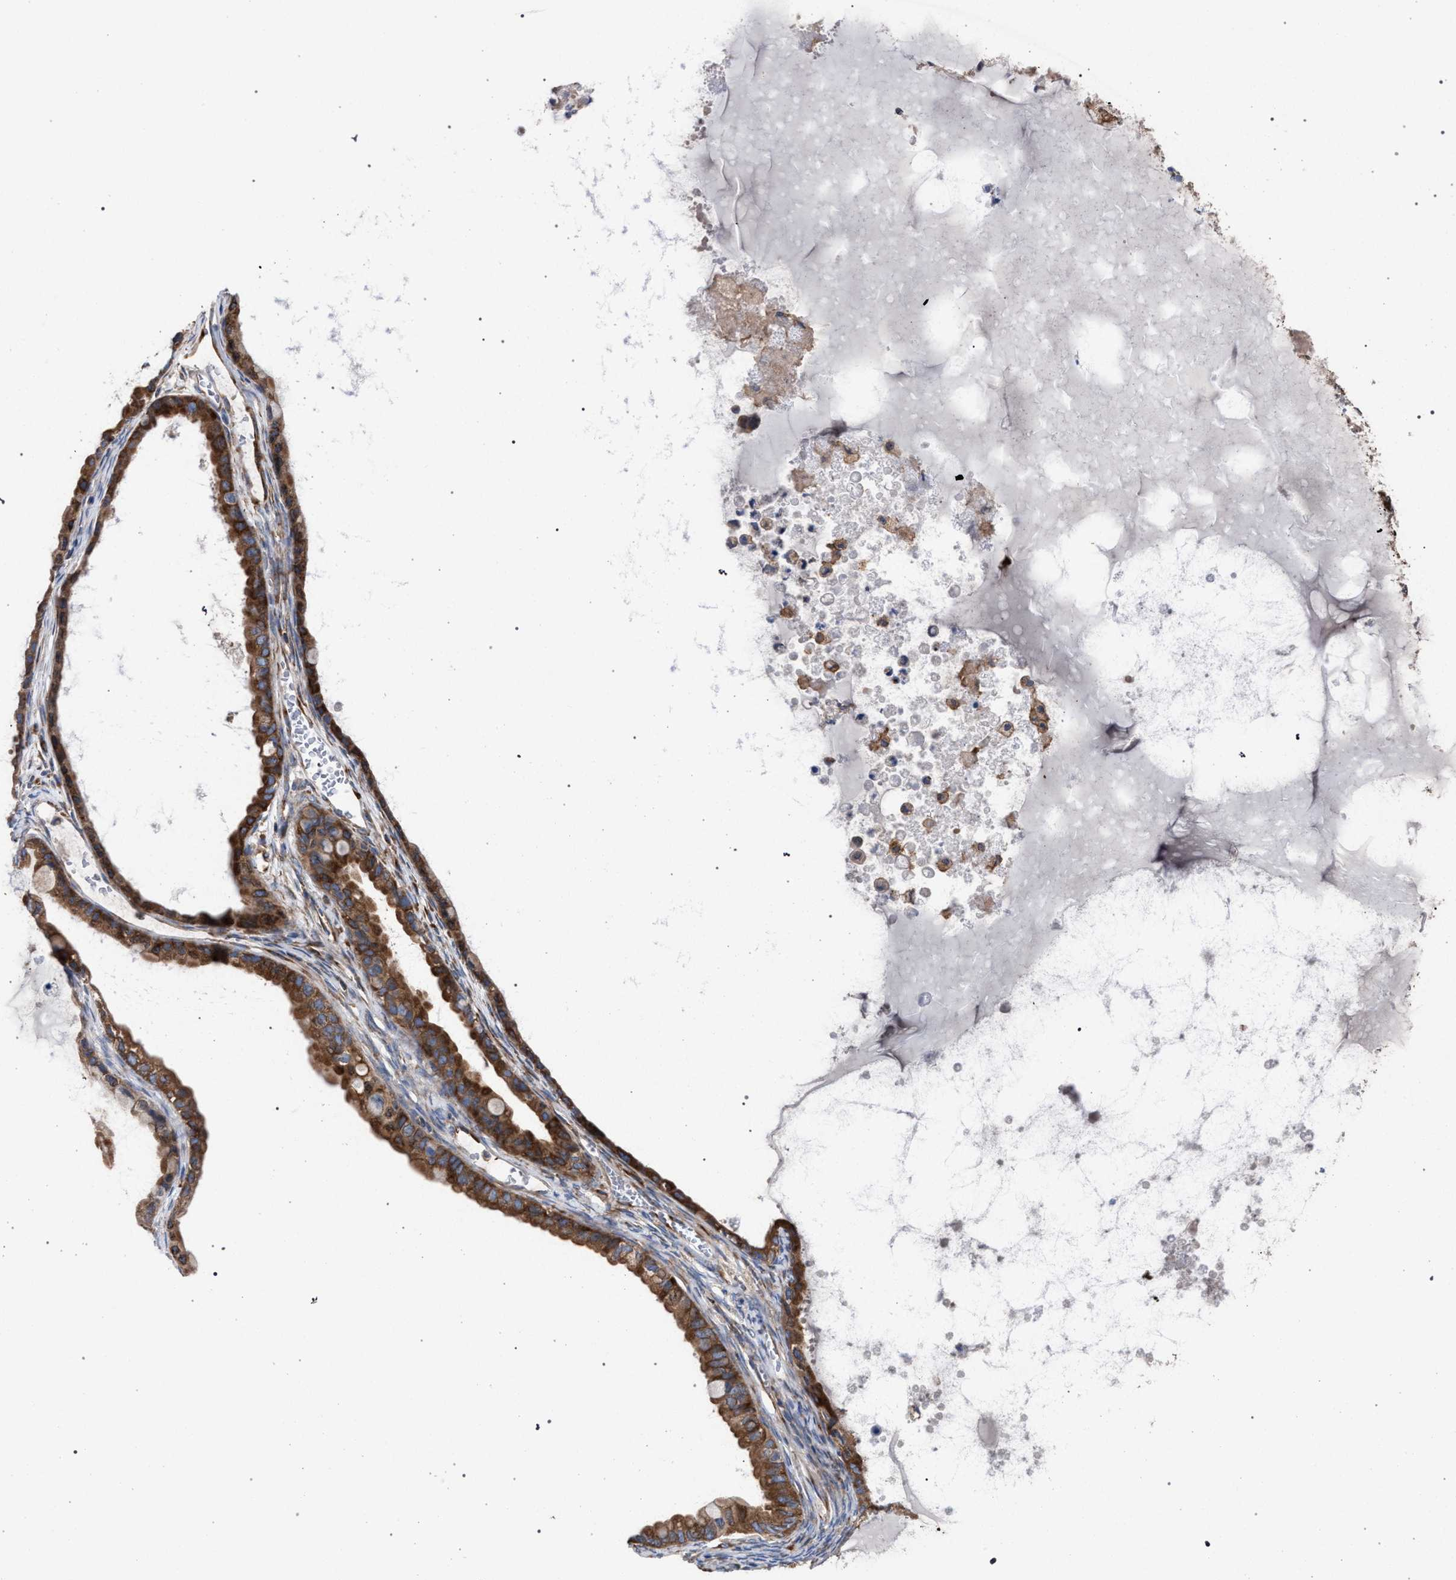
{"staining": {"intensity": "moderate", "quantity": ">75%", "location": "cytoplasmic/membranous"}, "tissue": "ovarian cancer", "cell_type": "Tumor cells", "image_type": "cancer", "snomed": [{"axis": "morphology", "description": "Cystadenocarcinoma, mucinous, NOS"}, {"axis": "topography", "description": "Ovary"}], "caption": "Mucinous cystadenocarcinoma (ovarian) tissue reveals moderate cytoplasmic/membranous expression in approximately >75% of tumor cells, visualized by immunohistochemistry. Nuclei are stained in blue.", "gene": "CDR2L", "patient": {"sex": "female", "age": 80}}